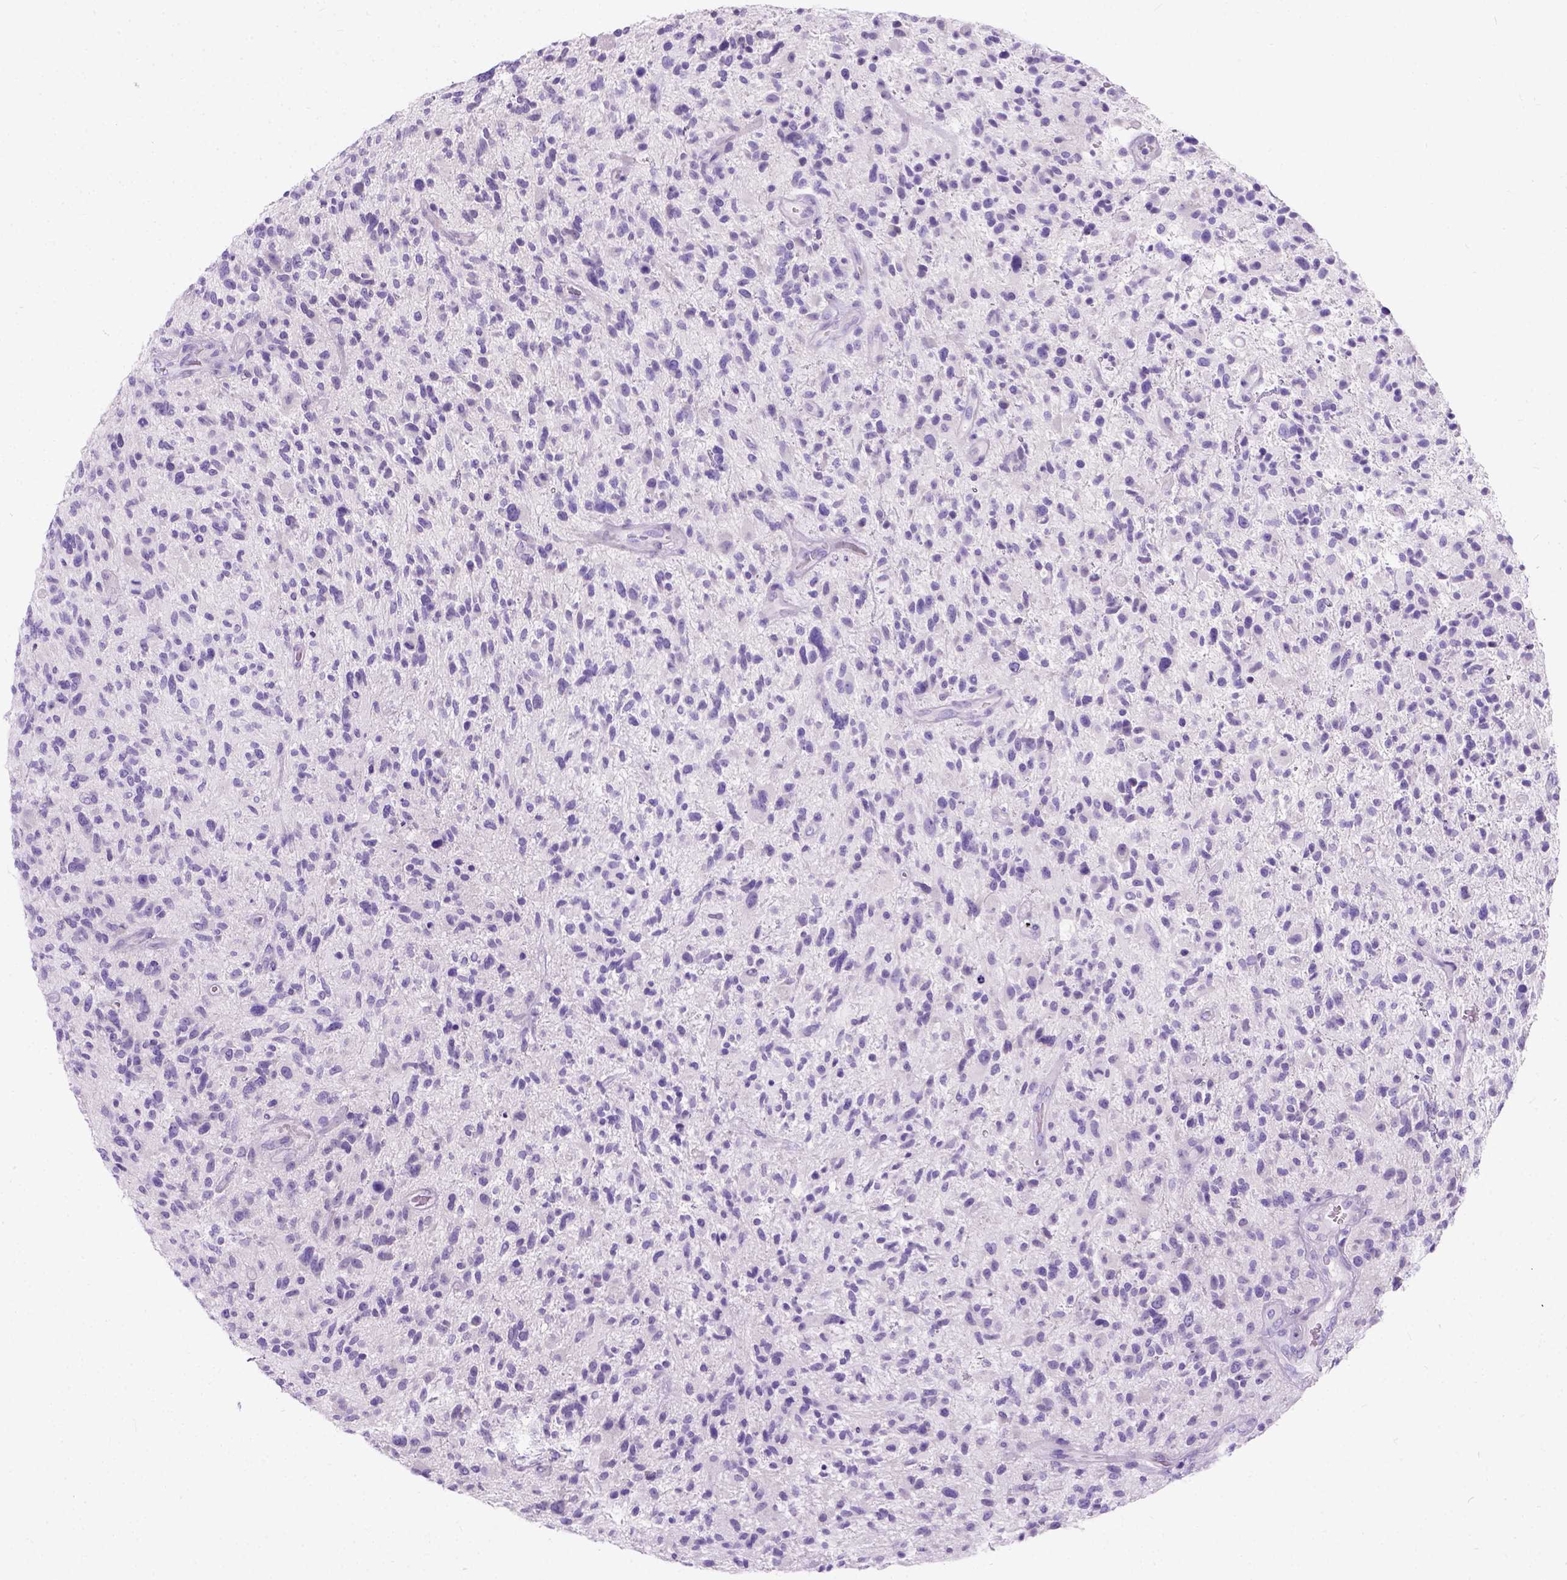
{"staining": {"intensity": "negative", "quantity": "none", "location": "none"}, "tissue": "glioma", "cell_type": "Tumor cells", "image_type": "cancer", "snomed": [{"axis": "morphology", "description": "Glioma, malignant, High grade"}, {"axis": "topography", "description": "Brain"}], "caption": "The image demonstrates no significant staining in tumor cells of glioma. (Stains: DAB (3,3'-diaminobenzidine) immunohistochemistry (IHC) with hematoxylin counter stain, Microscopy: brightfield microscopy at high magnification).", "gene": "C7orf57", "patient": {"sex": "male", "age": 47}}